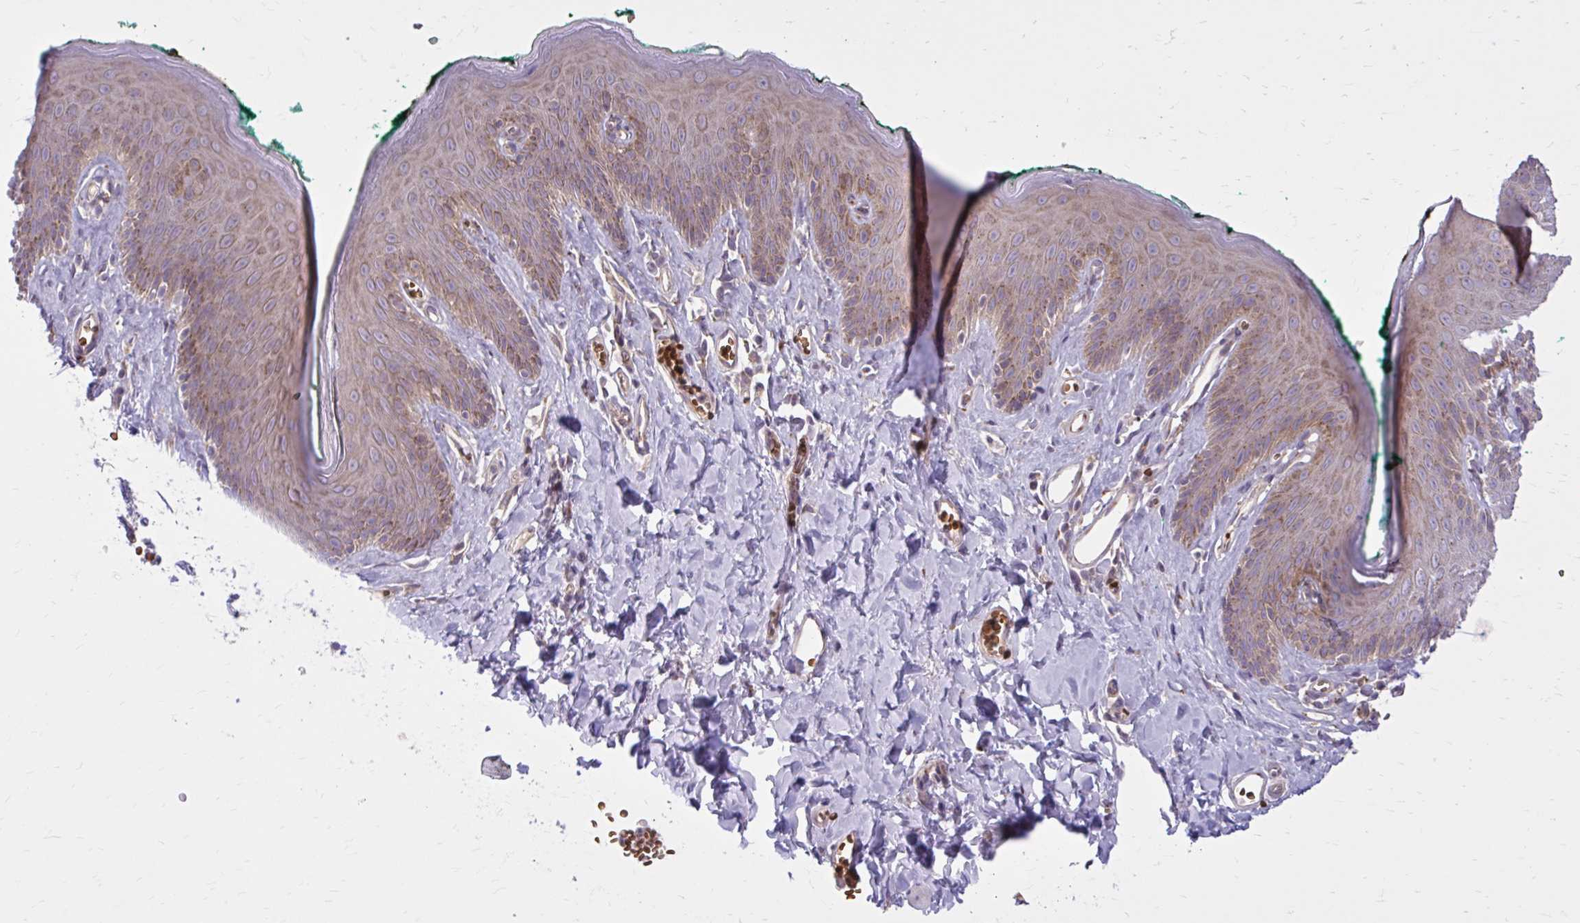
{"staining": {"intensity": "moderate", "quantity": "25%-75%", "location": "cytoplasmic/membranous"}, "tissue": "skin", "cell_type": "Epidermal cells", "image_type": "normal", "snomed": [{"axis": "morphology", "description": "Normal tissue, NOS"}, {"axis": "topography", "description": "Vulva"}, {"axis": "topography", "description": "Peripheral nerve tissue"}], "caption": "About 25%-75% of epidermal cells in normal human skin display moderate cytoplasmic/membranous protein staining as visualized by brown immunohistochemical staining.", "gene": "SNF8", "patient": {"sex": "female", "age": 66}}